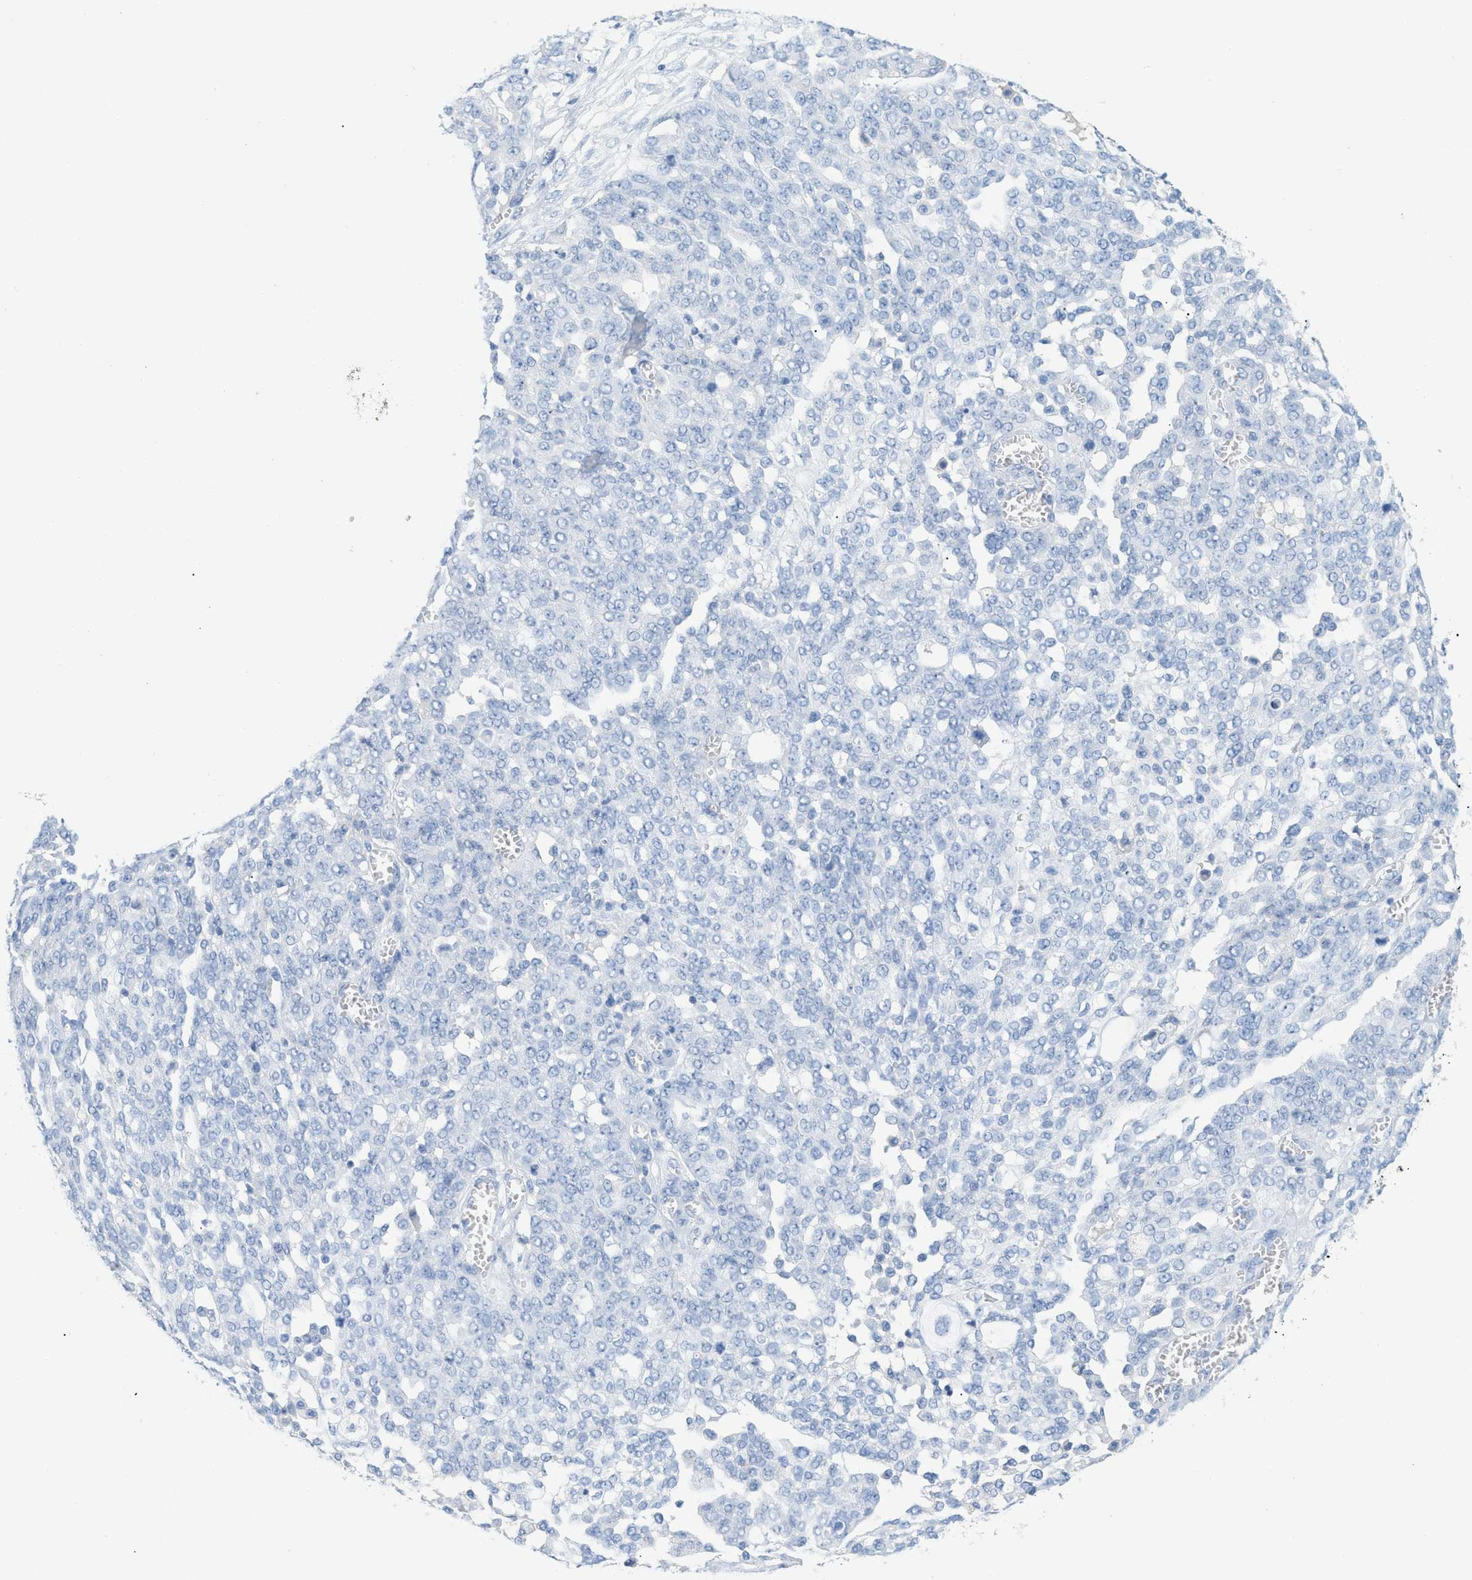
{"staining": {"intensity": "negative", "quantity": "none", "location": "none"}, "tissue": "ovarian cancer", "cell_type": "Tumor cells", "image_type": "cancer", "snomed": [{"axis": "morphology", "description": "Cystadenocarcinoma, serous, NOS"}, {"axis": "topography", "description": "Soft tissue"}, {"axis": "topography", "description": "Ovary"}], "caption": "This is a image of immunohistochemistry staining of serous cystadenocarcinoma (ovarian), which shows no staining in tumor cells.", "gene": "PAPPA", "patient": {"sex": "female", "age": 57}}